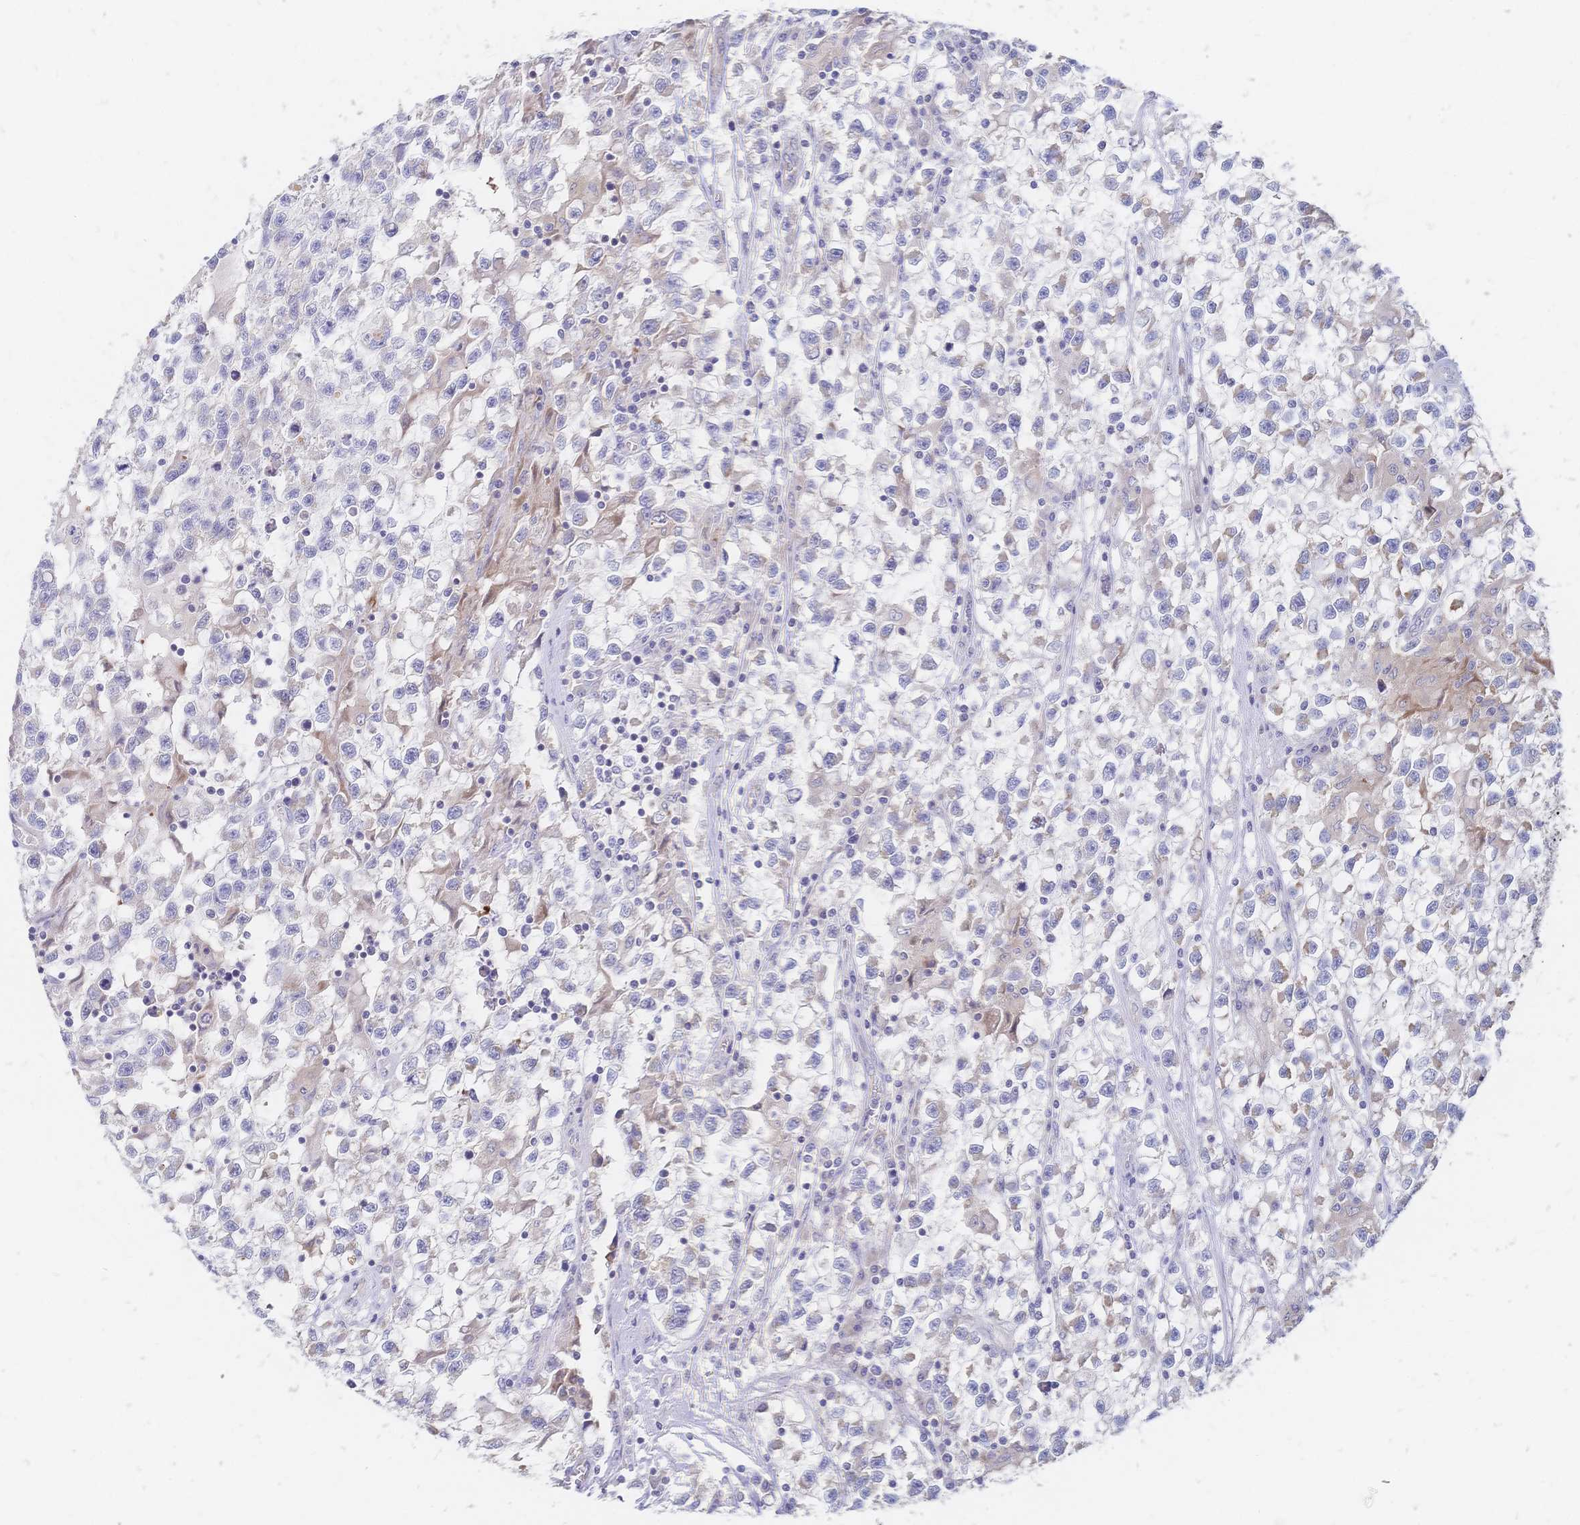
{"staining": {"intensity": "negative", "quantity": "none", "location": "none"}, "tissue": "testis cancer", "cell_type": "Tumor cells", "image_type": "cancer", "snomed": [{"axis": "morphology", "description": "Seminoma, NOS"}, {"axis": "topography", "description": "Testis"}], "caption": "There is no significant expression in tumor cells of testis seminoma.", "gene": "VWC2L", "patient": {"sex": "male", "age": 31}}